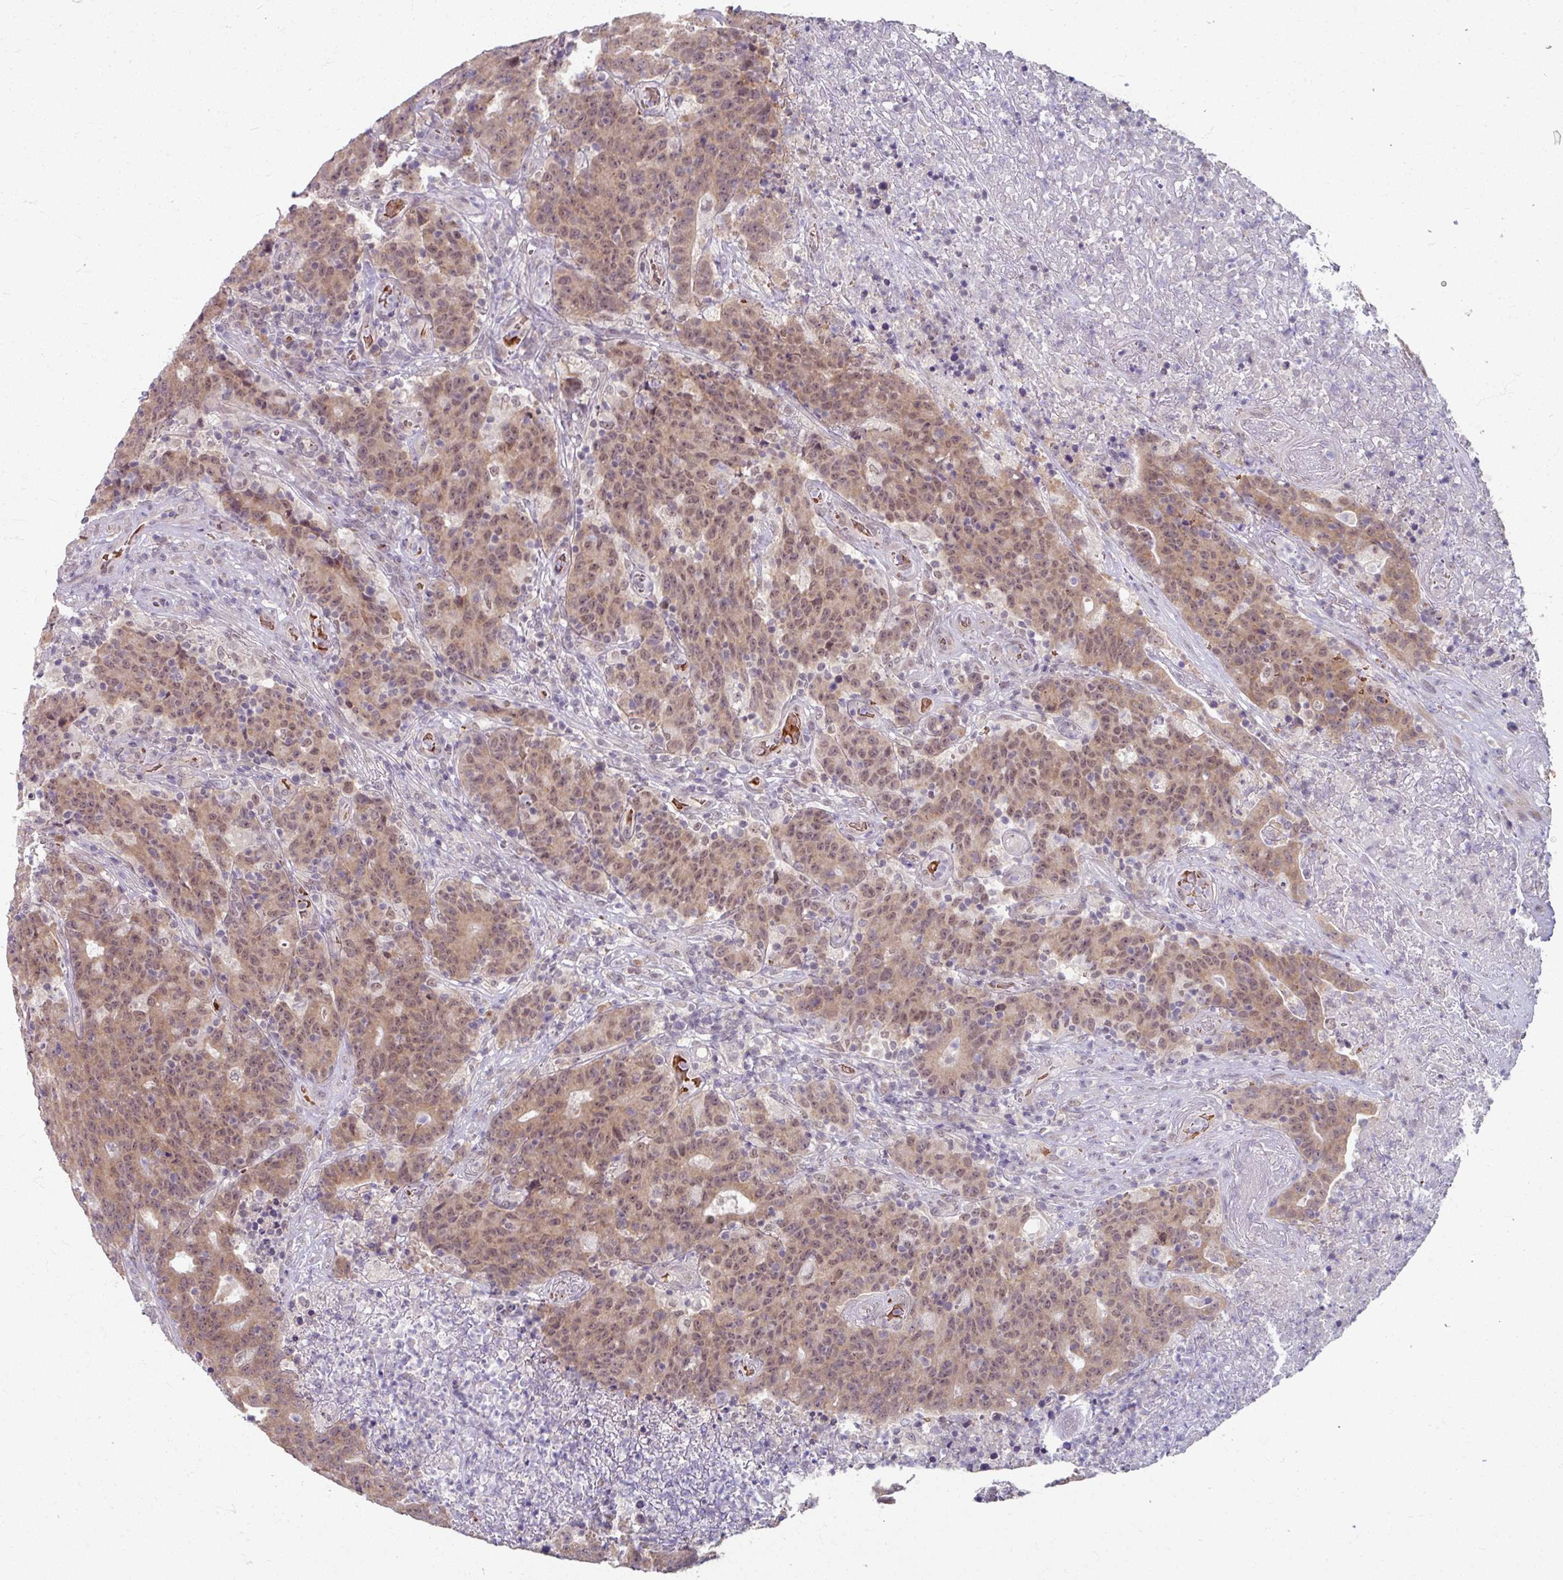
{"staining": {"intensity": "moderate", "quantity": ">75%", "location": "cytoplasmic/membranous,nuclear"}, "tissue": "colorectal cancer", "cell_type": "Tumor cells", "image_type": "cancer", "snomed": [{"axis": "morphology", "description": "Adenocarcinoma, NOS"}, {"axis": "topography", "description": "Colon"}], "caption": "An immunohistochemistry (IHC) image of neoplastic tissue is shown. Protein staining in brown labels moderate cytoplasmic/membranous and nuclear positivity in colorectal cancer (adenocarcinoma) within tumor cells. (DAB (3,3'-diaminobenzidine) IHC with brightfield microscopy, high magnification).", "gene": "KMT5C", "patient": {"sex": "female", "age": 75}}